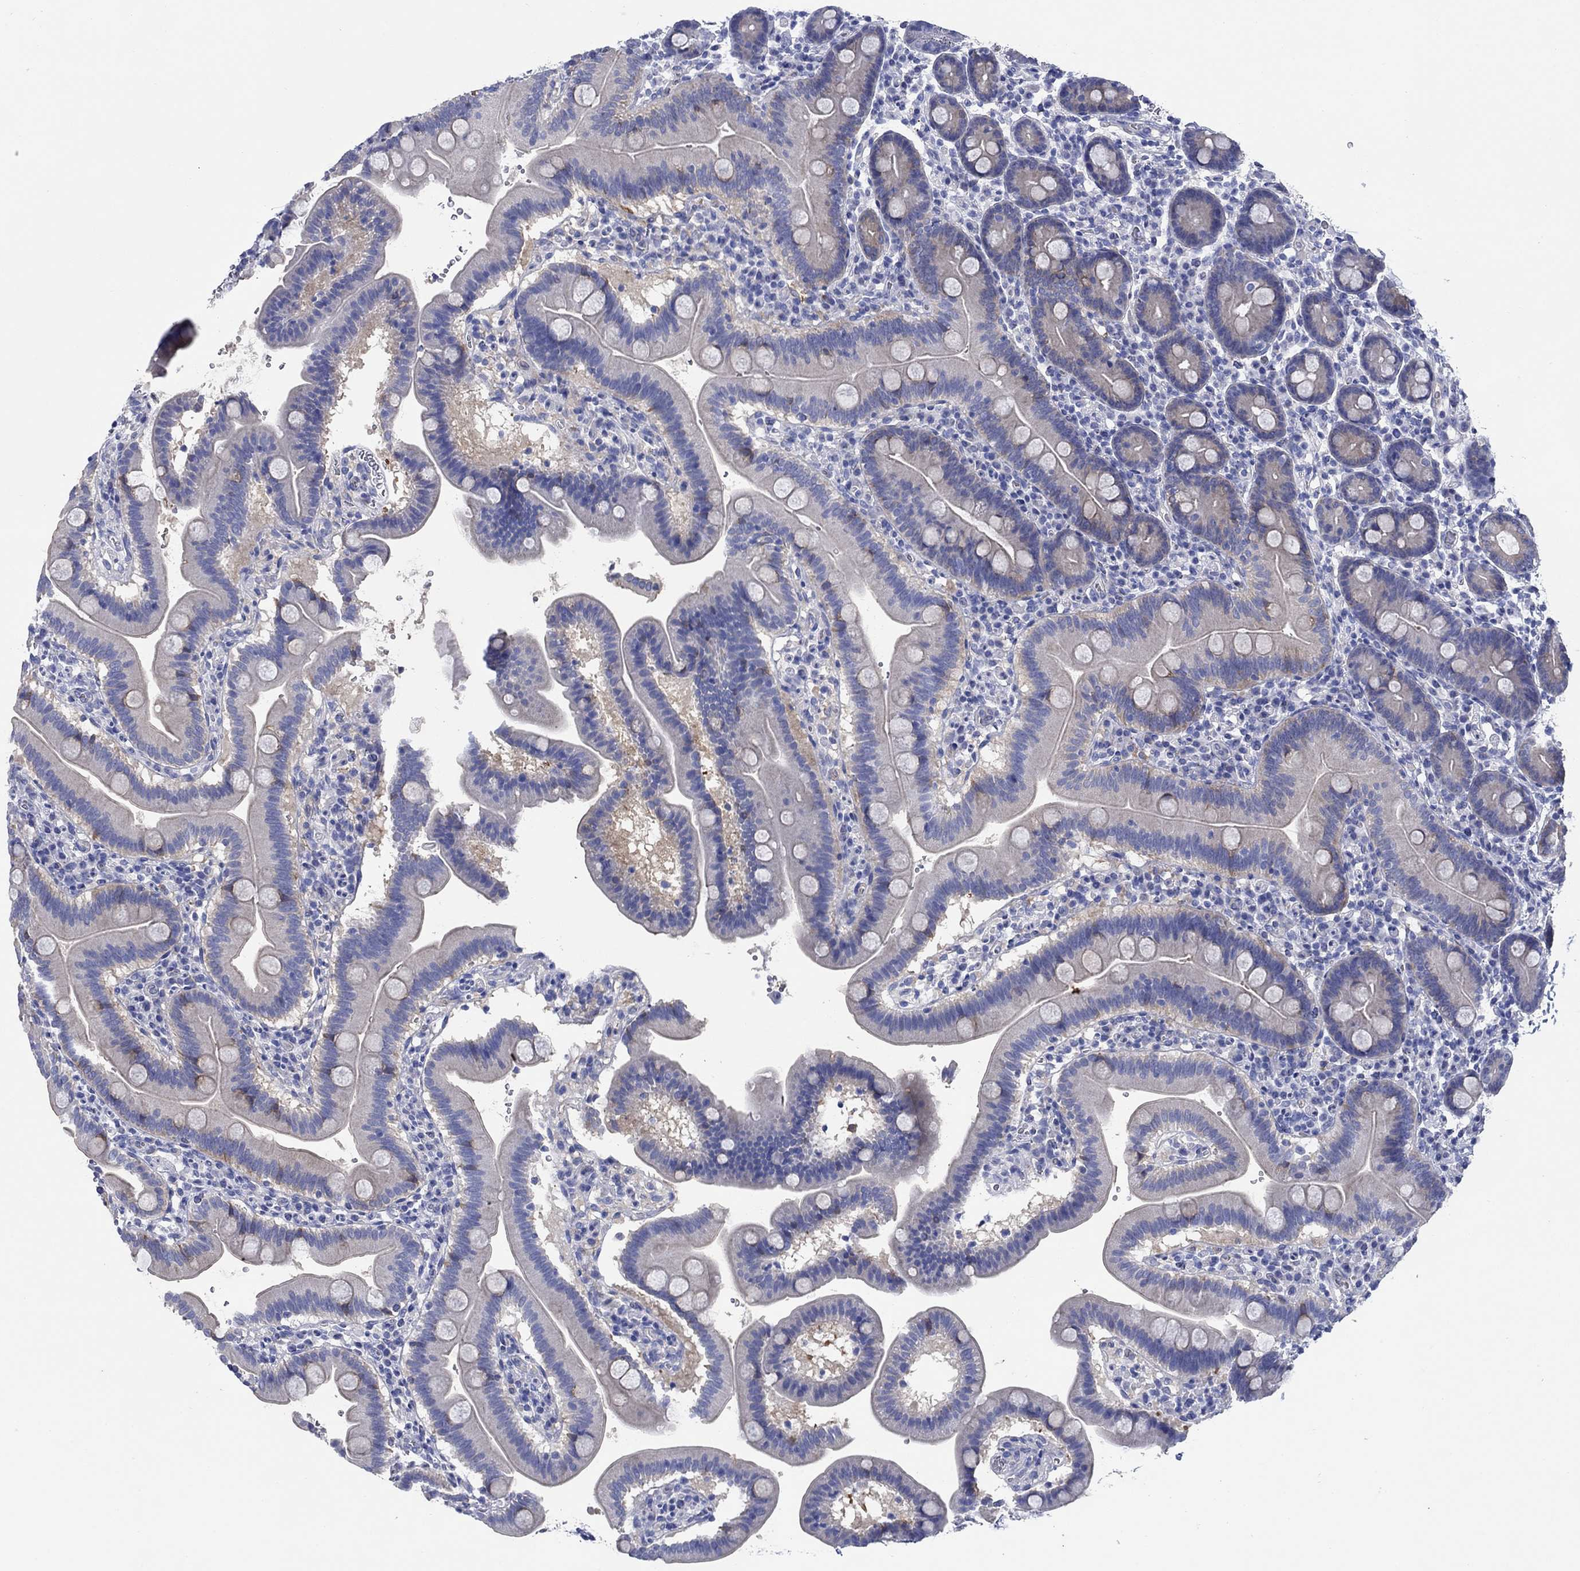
{"staining": {"intensity": "negative", "quantity": "none", "location": "none"}, "tissue": "duodenum", "cell_type": "Glandular cells", "image_type": "normal", "snomed": [{"axis": "morphology", "description": "Normal tissue, NOS"}, {"axis": "topography", "description": "Duodenum"}], "caption": "This is a image of immunohistochemistry (IHC) staining of normal duodenum, which shows no positivity in glandular cells. (IHC, brightfield microscopy, high magnification).", "gene": "ENSG00000251537", "patient": {"sex": "male", "age": 59}}